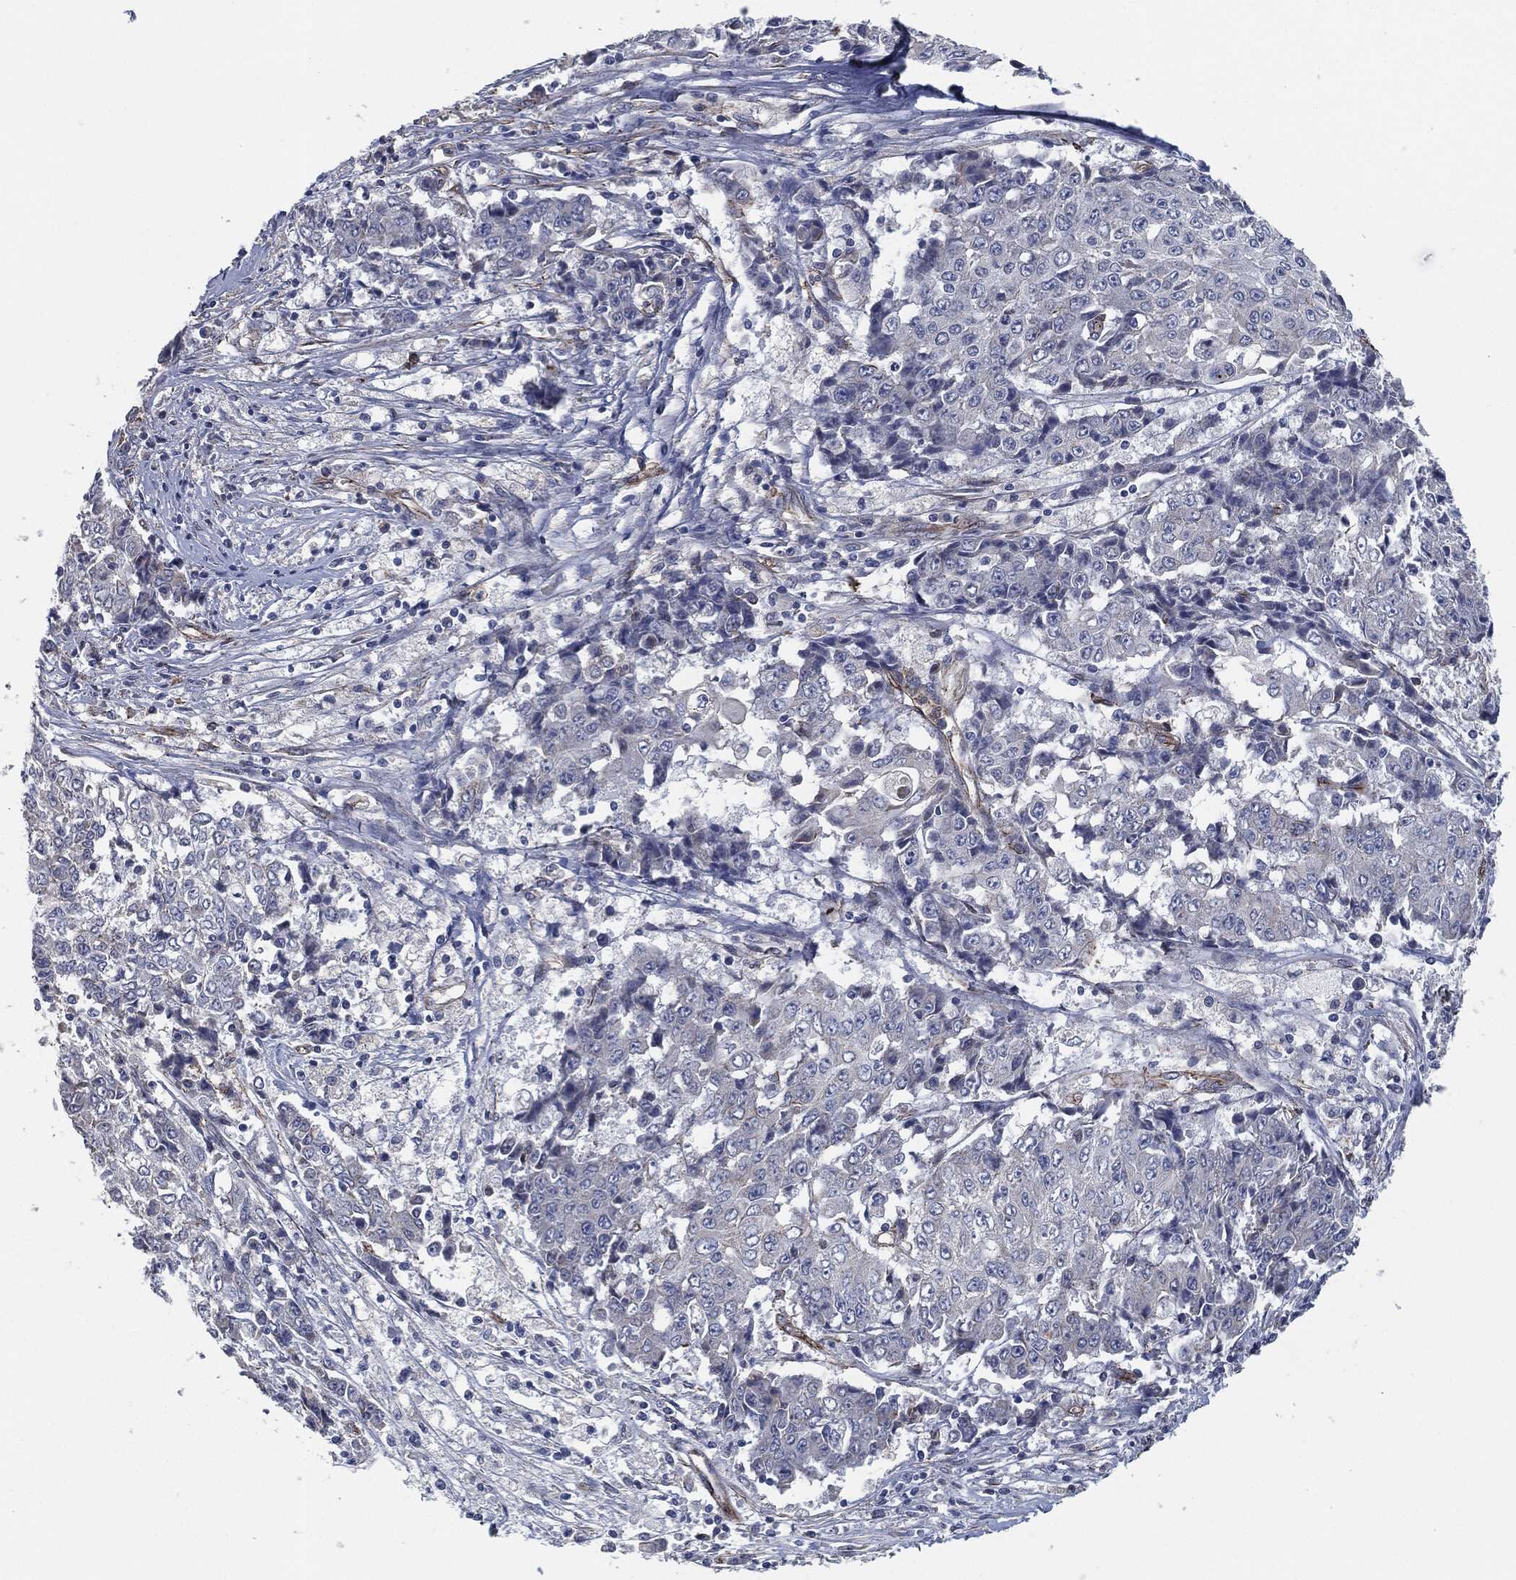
{"staining": {"intensity": "negative", "quantity": "none", "location": "none"}, "tissue": "ovarian cancer", "cell_type": "Tumor cells", "image_type": "cancer", "snomed": [{"axis": "morphology", "description": "Carcinoma, endometroid"}, {"axis": "topography", "description": "Ovary"}], "caption": "There is no significant positivity in tumor cells of endometroid carcinoma (ovarian).", "gene": "SVIL", "patient": {"sex": "female", "age": 42}}